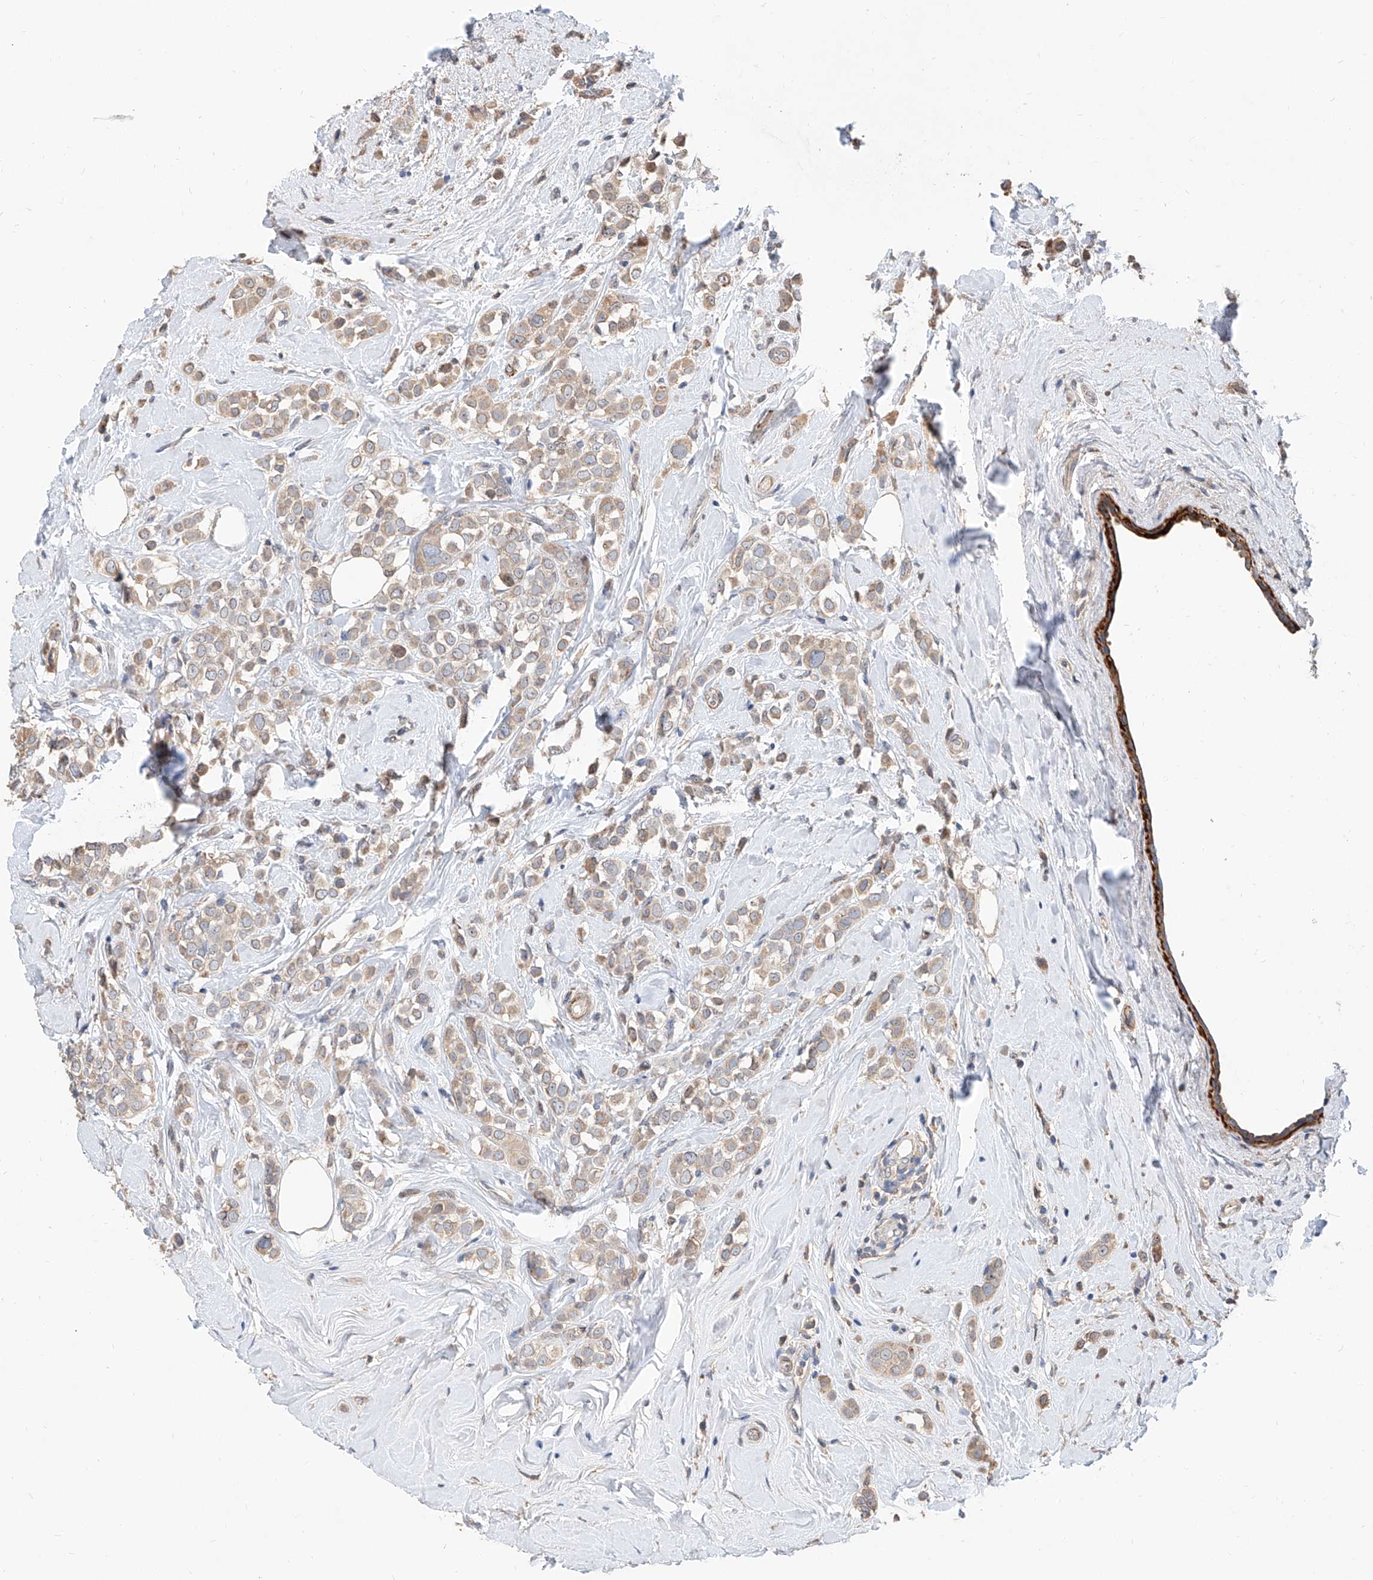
{"staining": {"intensity": "weak", "quantity": ">75%", "location": "cytoplasmic/membranous"}, "tissue": "breast cancer", "cell_type": "Tumor cells", "image_type": "cancer", "snomed": [{"axis": "morphology", "description": "Lobular carcinoma"}, {"axis": "topography", "description": "Breast"}], "caption": "Weak cytoplasmic/membranous positivity for a protein is identified in approximately >75% of tumor cells of breast cancer (lobular carcinoma) using IHC.", "gene": "MAGEE2", "patient": {"sex": "female", "age": 47}}